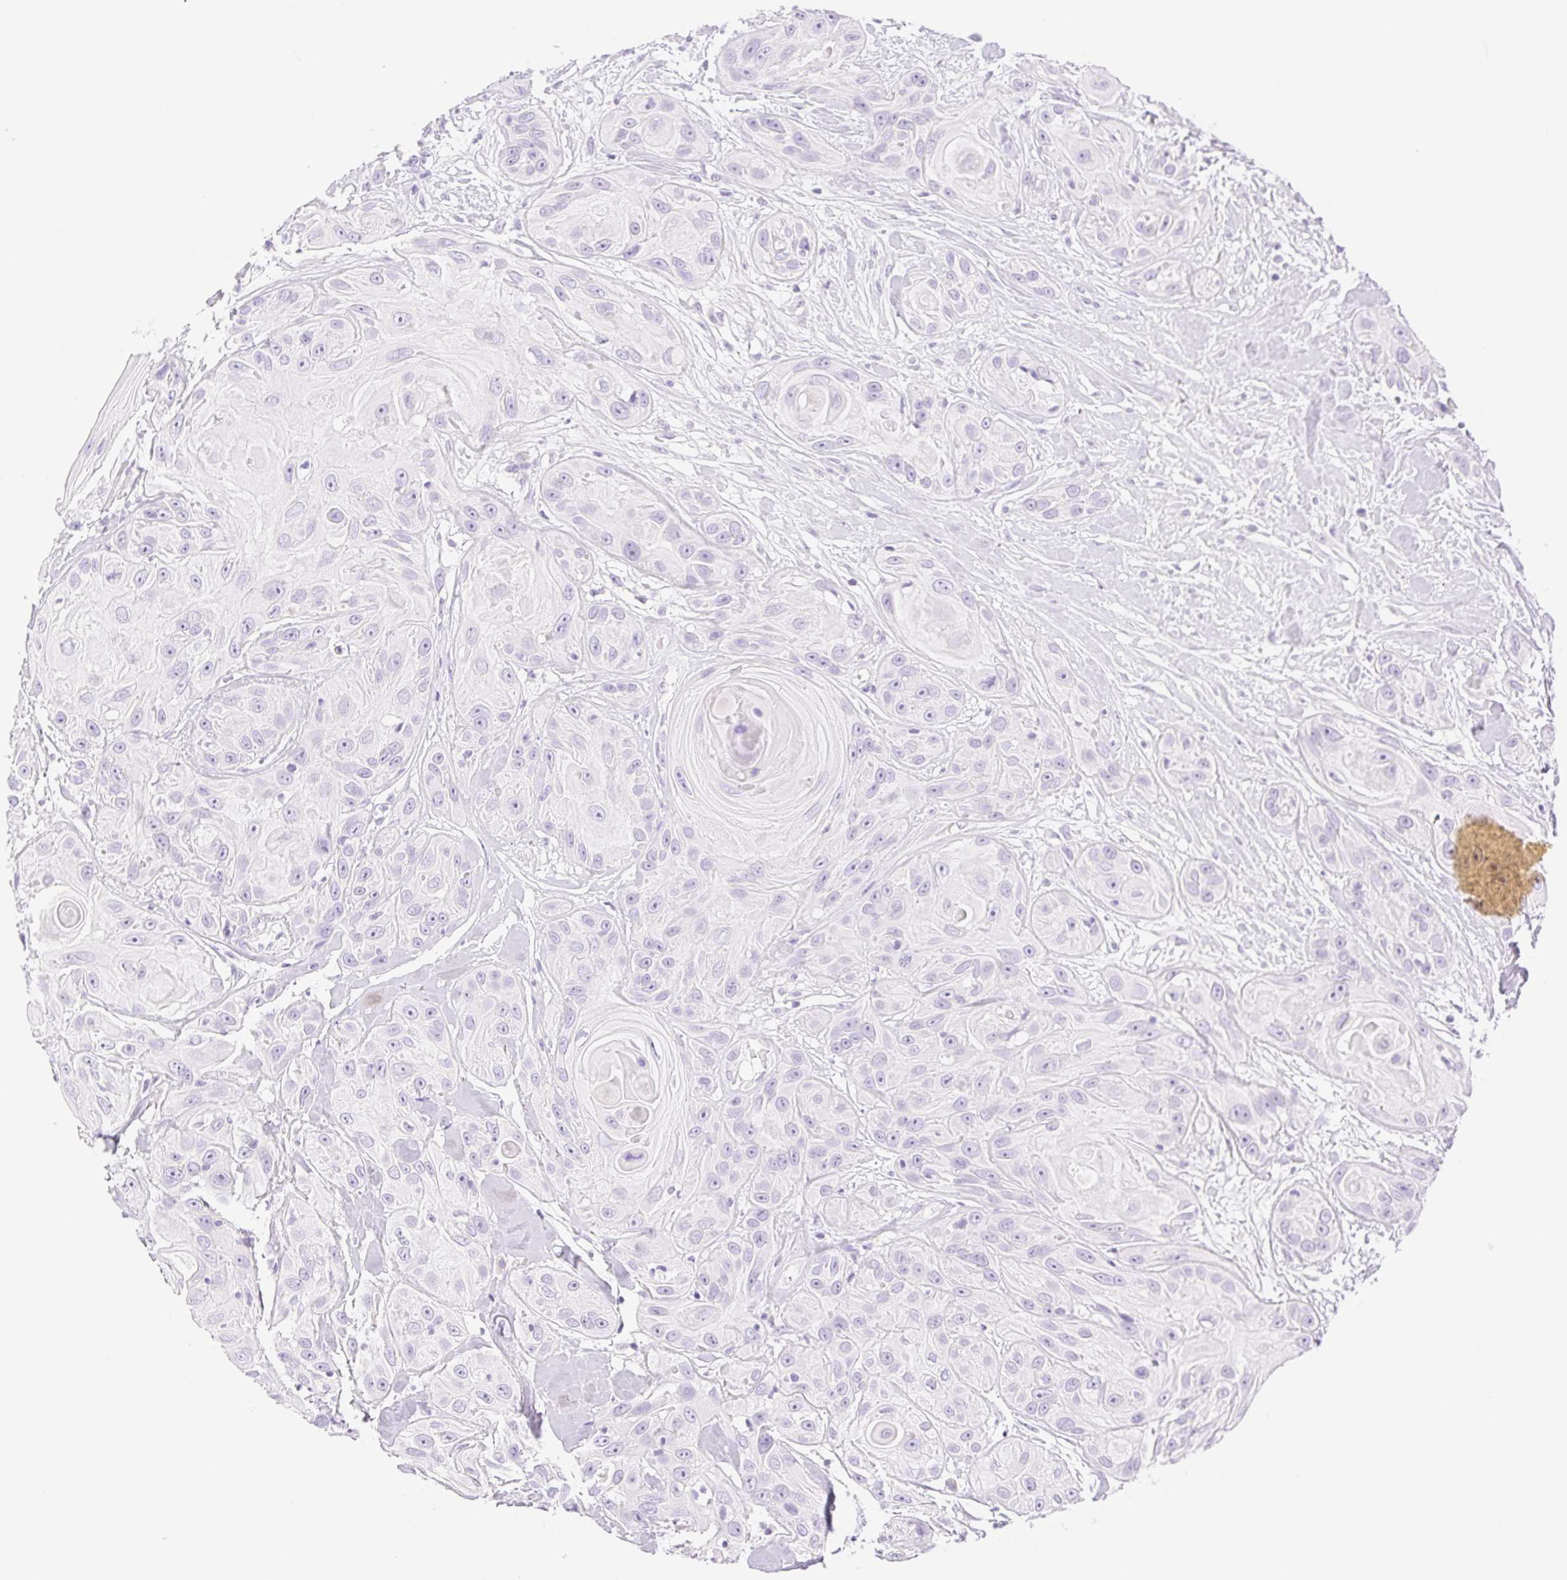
{"staining": {"intensity": "negative", "quantity": "none", "location": "none"}, "tissue": "head and neck cancer", "cell_type": "Tumor cells", "image_type": "cancer", "snomed": [{"axis": "morphology", "description": "Squamous cell carcinoma, NOS"}, {"axis": "topography", "description": "Oral tissue"}, {"axis": "topography", "description": "Head-Neck"}], "caption": "This histopathology image is of head and neck cancer (squamous cell carcinoma) stained with immunohistochemistry (IHC) to label a protein in brown with the nuclei are counter-stained blue. There is no expression in tumor cells.", "gene": "SPACA4", "patient": {"sex": "male", "age": 77}}